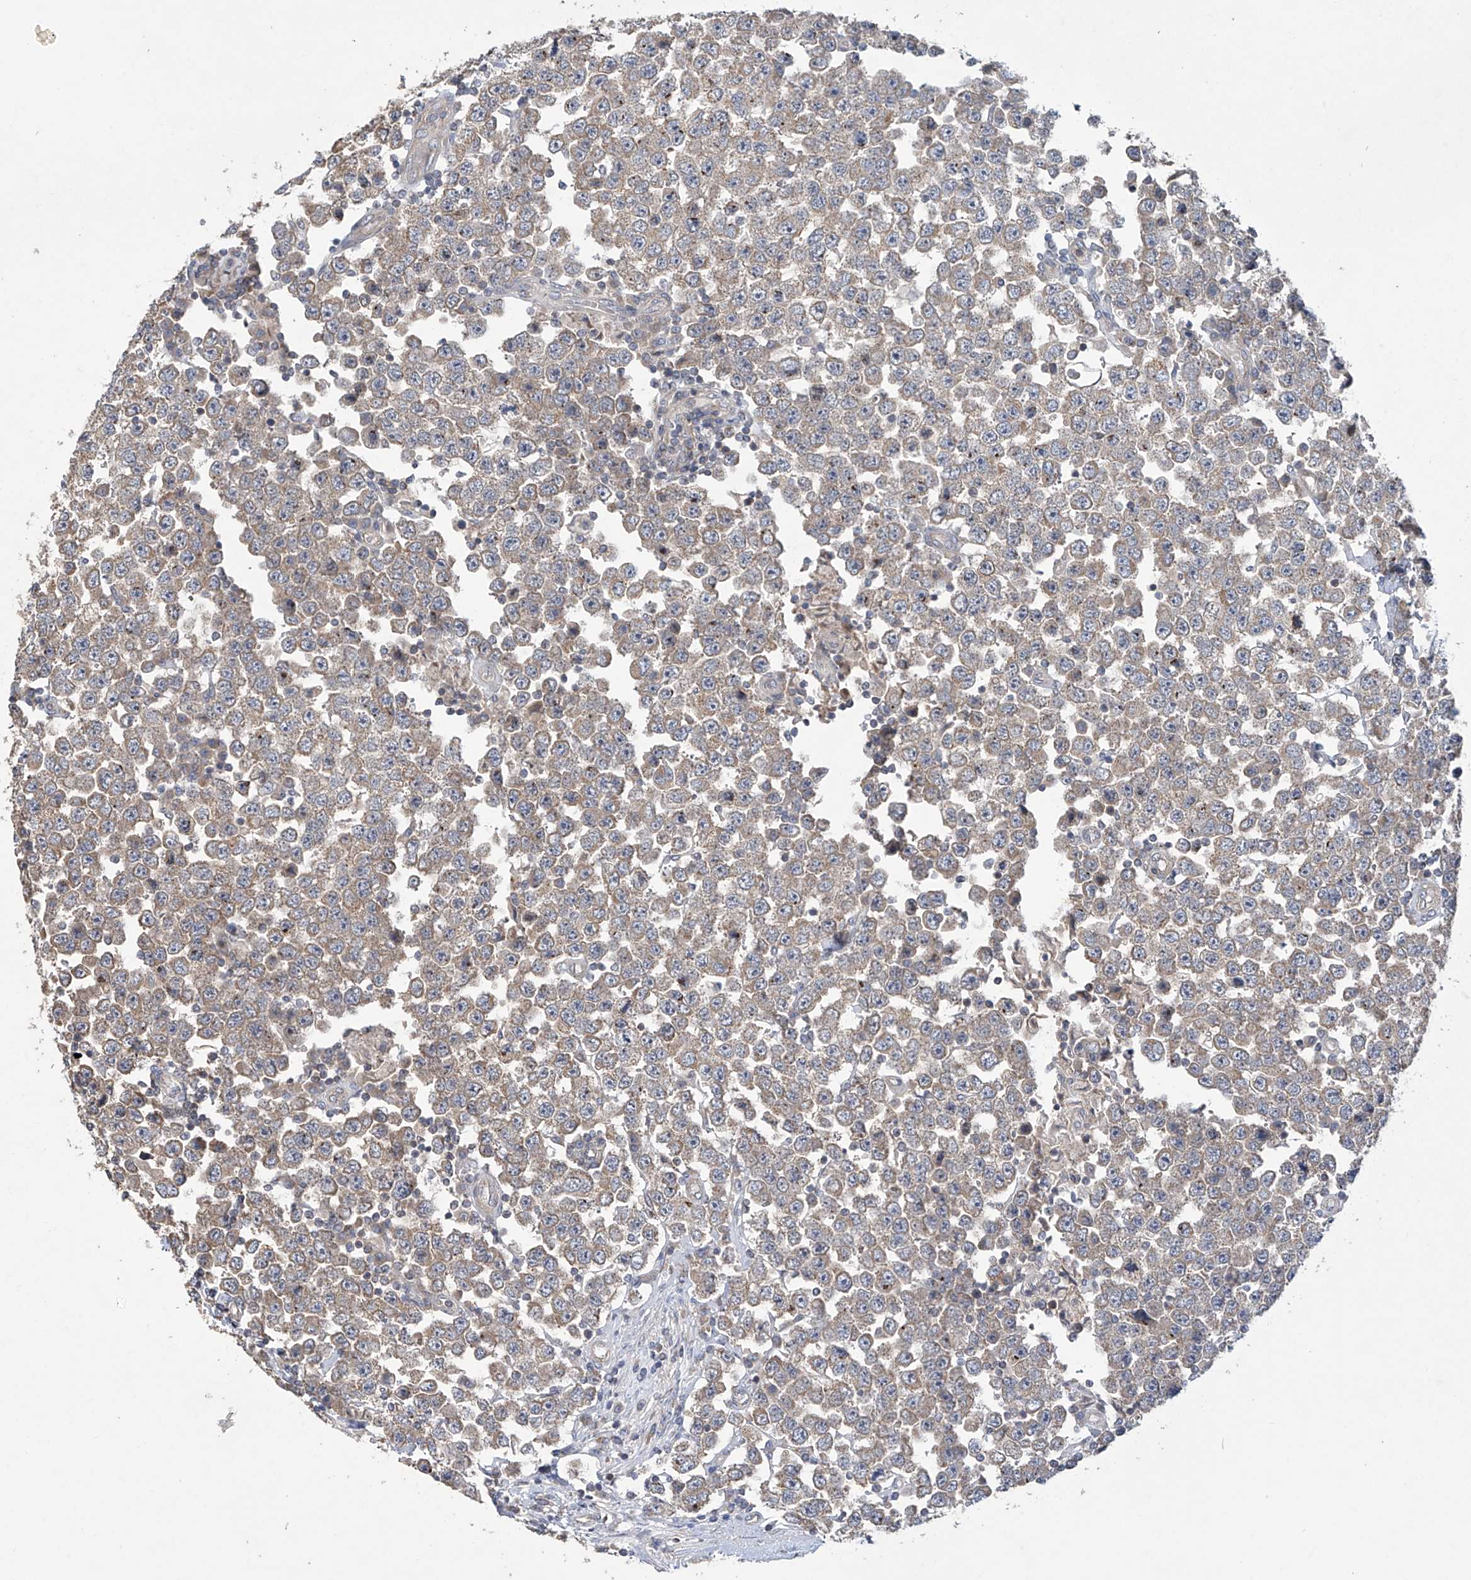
{"staining": {"intensity": "weak", "quantity": ">75%", "location": "cytoplasmic/membranous"}, "tissue": "testis cancer", "cell_type": "Tumor cells", "image_type": "cancer", "snomed": [{"axis": "morphology", "description": "Seminoma, NOS"}, {"axis": "topography", "description": "Testis"}], "caption": "Immunohistochemistry (IHC) (DAB) staining of testis cancer displays weak cytoplasmic/membranous protein positivity in approximately >75% of tumor cells.", "gene": "TRIM60", "patient": {"sex": "male", "age": 28}}